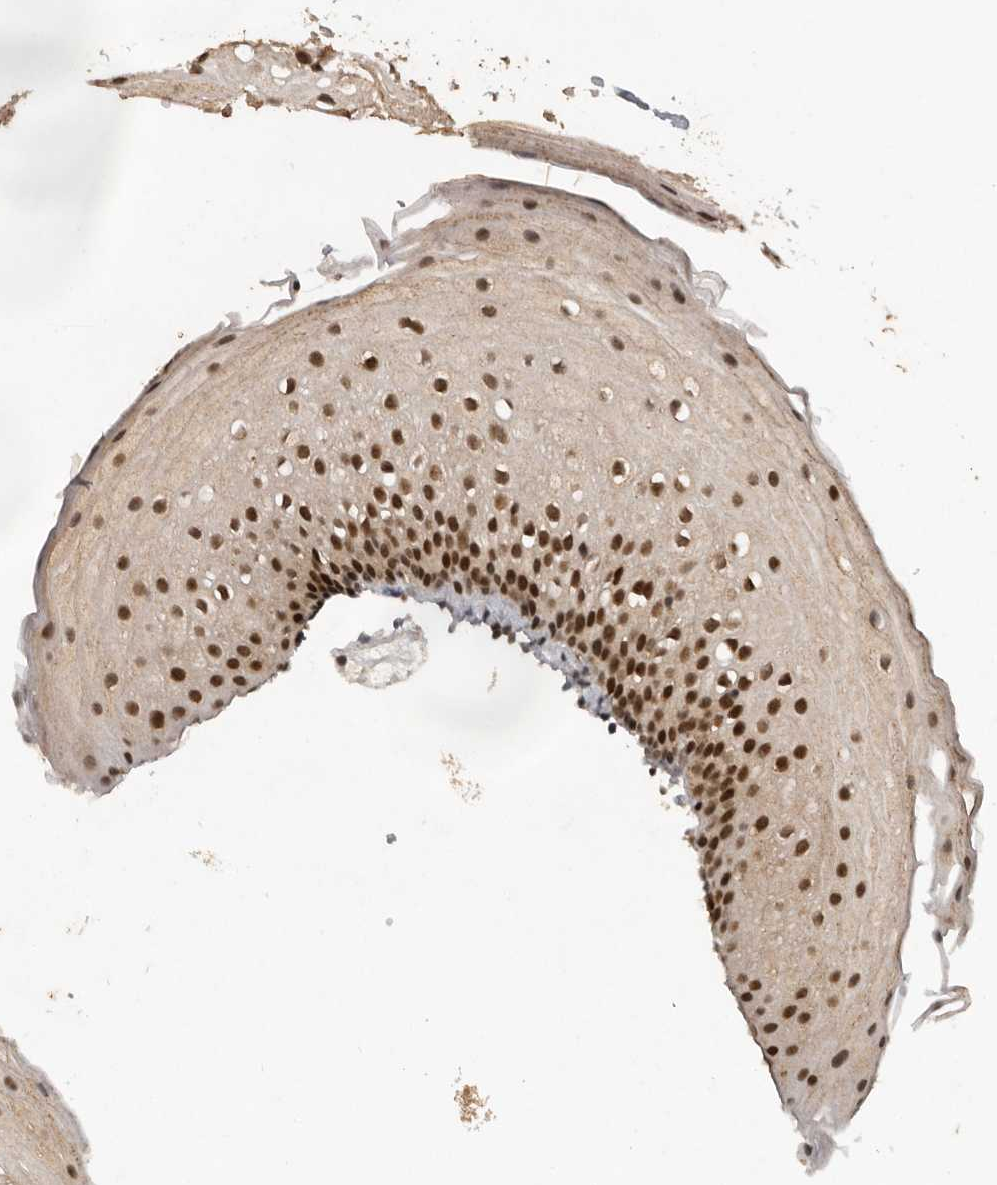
{"staining": {"intensity": "strong", "quantity": "25%-75%", "location": "nuclear"}, "tissue": "oral mucosa", "cell_type": "Squamous epithelial cells", "image_type": "normal", "snomed": [{"axis": "morphology", "description": "Normal tissue, NOS"}, {"axis": "topography", "description": "Oral tissue"}], "caption": "Strong nuclear positivity is seen in approximately 25%-75% of squamous epithelial cells in benign oral mucosa. Ihc stains the protein of interest in brown and the nuclei are stained blue.", "gene": "CDC27", "patient": {"sex": "male", "age": 28}}